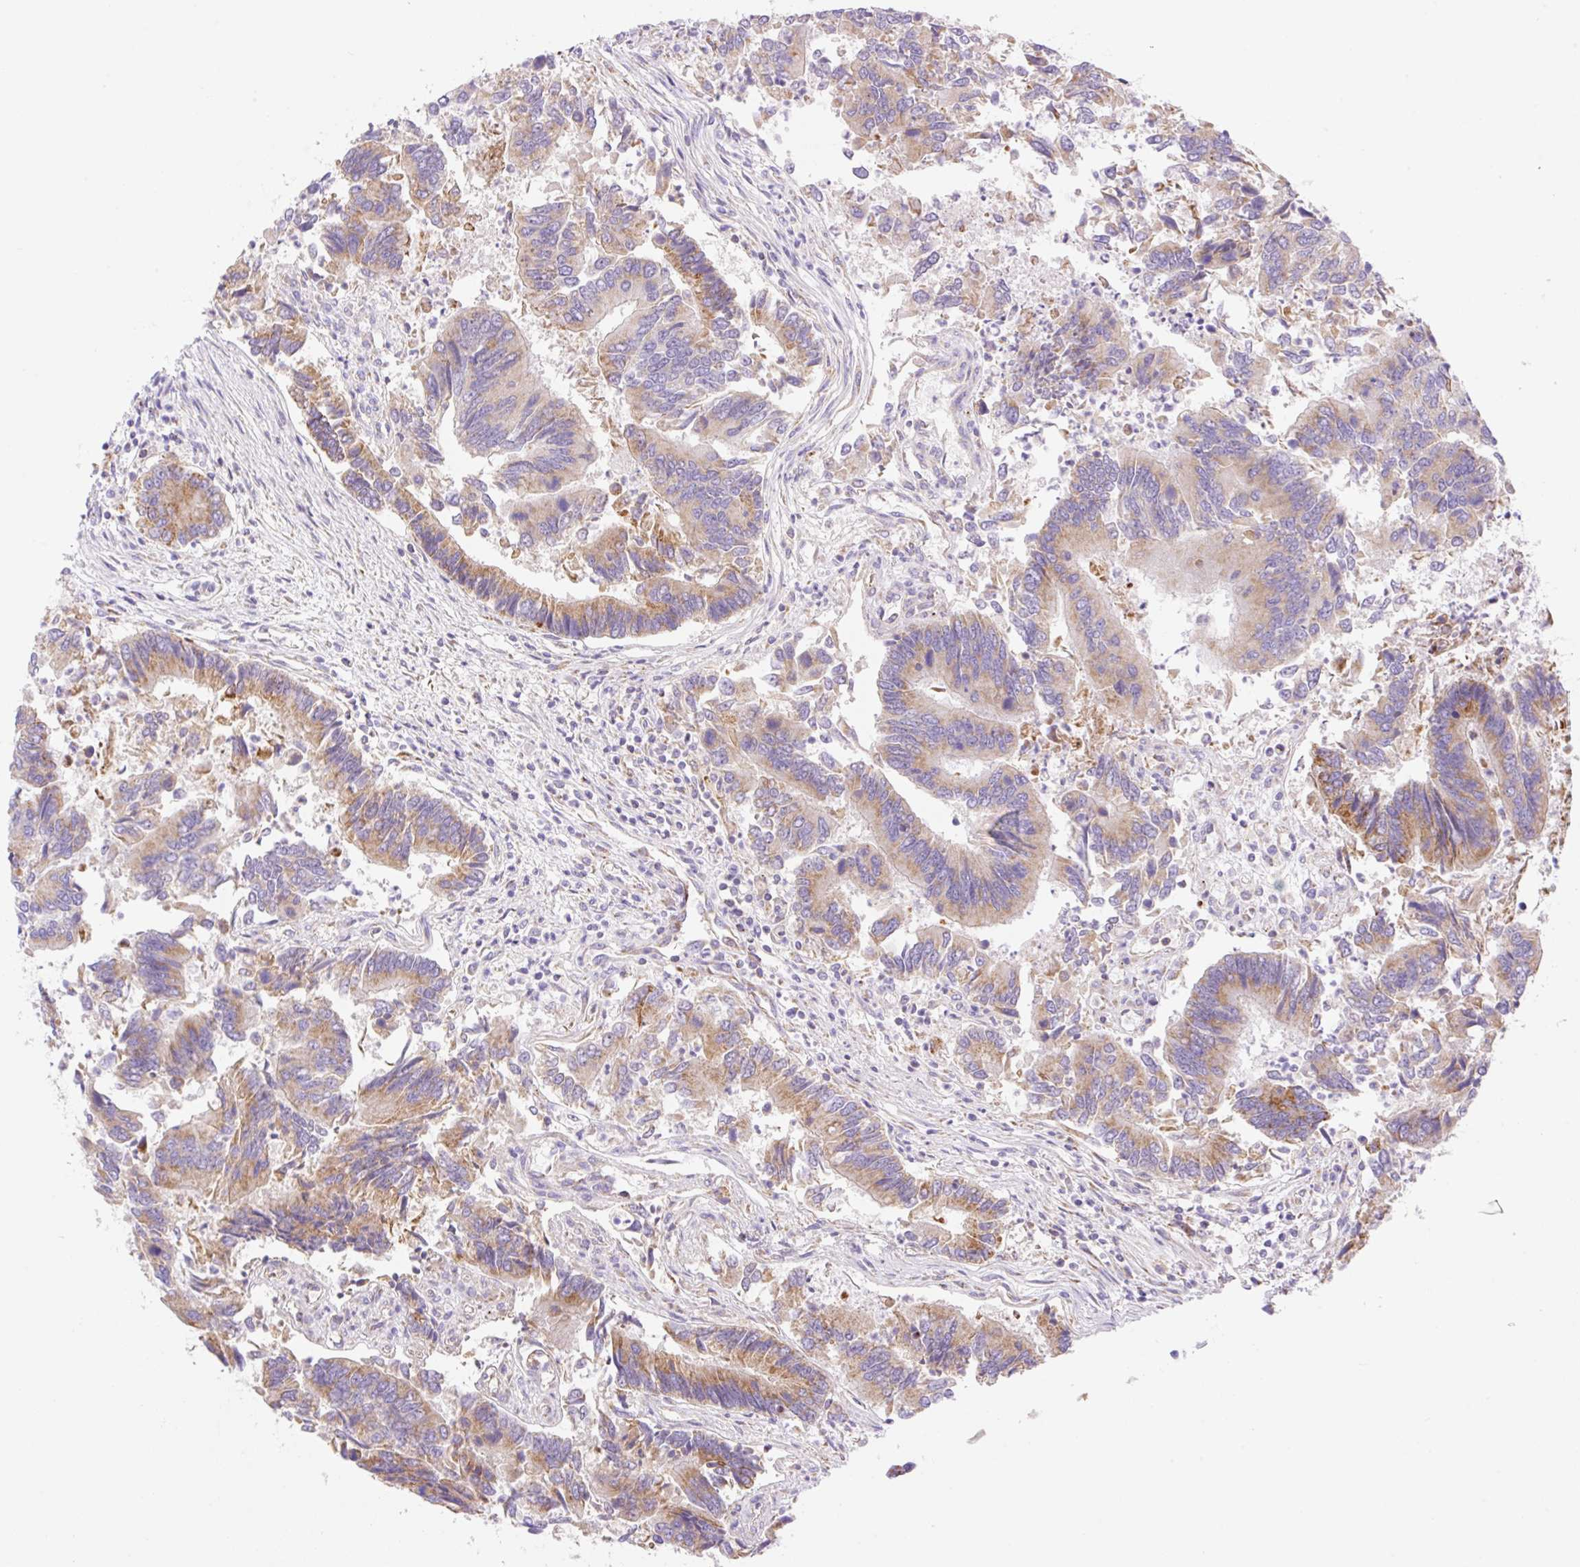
{"staining": {"intensity": "moderate", "quantity": ">75%", "location": "cytoplasmic/membranous"}, "tissue": "colorectal cancer", "cell_type": "Tumor cells", "image_type": "cancer", "snomed": [{"axis": "morphology", "description": "Adenocarcinoma, NOS"}, {"axis": "topography", "description": "Colon"}], "caption": "Immunohistochemical staining of colorectal adenocarcinoma displays moderate cytoplasmic/membranous protein positivity in about >75% of tumor cells.", "gene": "ETNK2", "patient": {"sex": "female", "age": 67}}